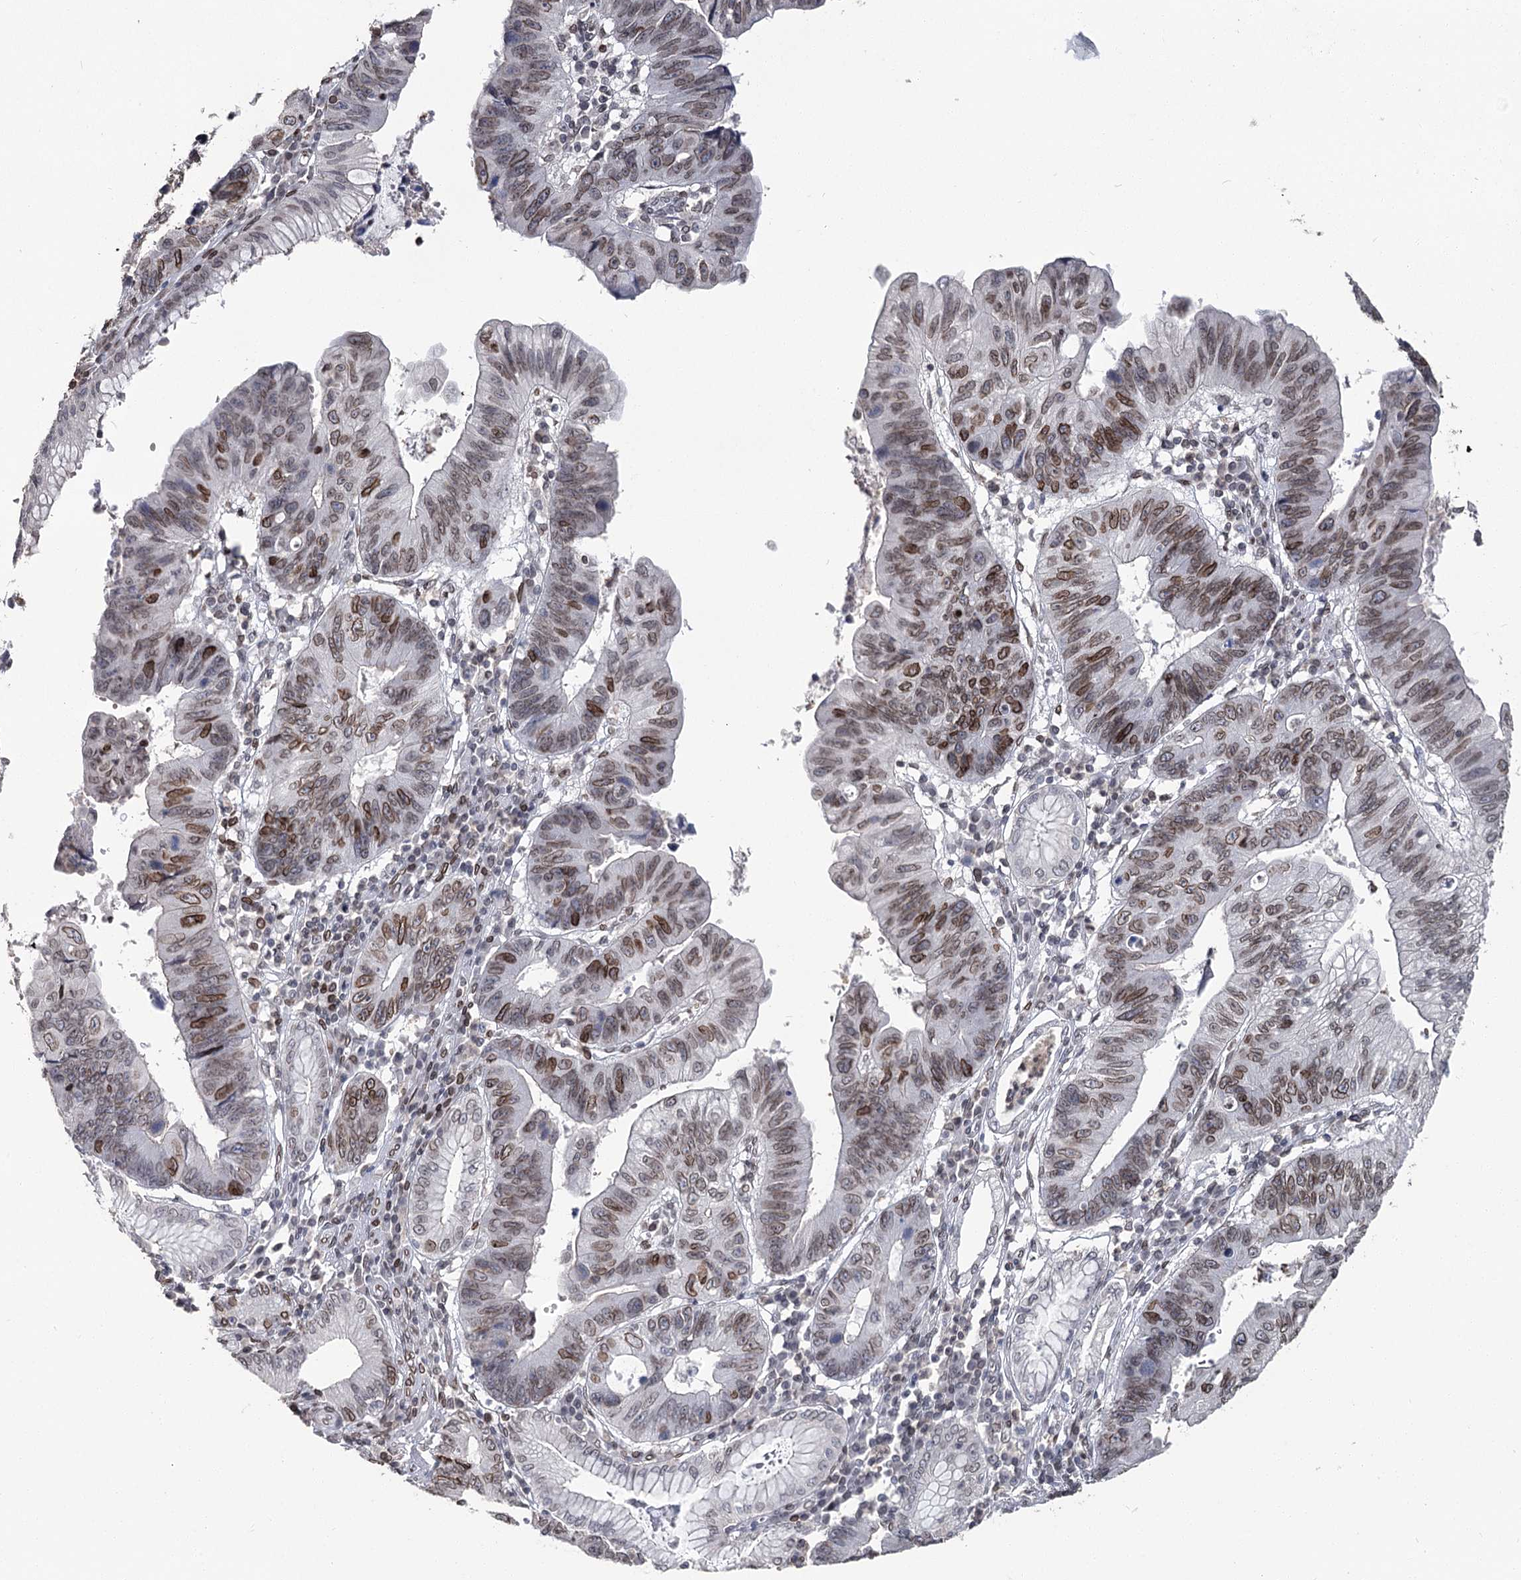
{"staining": {"intensity": "moderate", "quantity": ">75%", "location": "cytoplasmic/membranous,nuclear"}, "tissue": "stomach cancer", "cell_type": "Tumor cells", "image_type": "cancer", "snomed": [{"axis": "morphology", "description": "Adenocarcinoma, NOS"}, {"axis": "topography", "description": "Stomach"}], "caption": "Protein expression analysis of human stomach cancer (adenocarcinoma) reveals moderate cytoplasmic/membranous and nuclear positivity in approximately >75% of tumor cells.", "gene": "KIAA0930", "patient": {"sex": "male", "age": 59}}